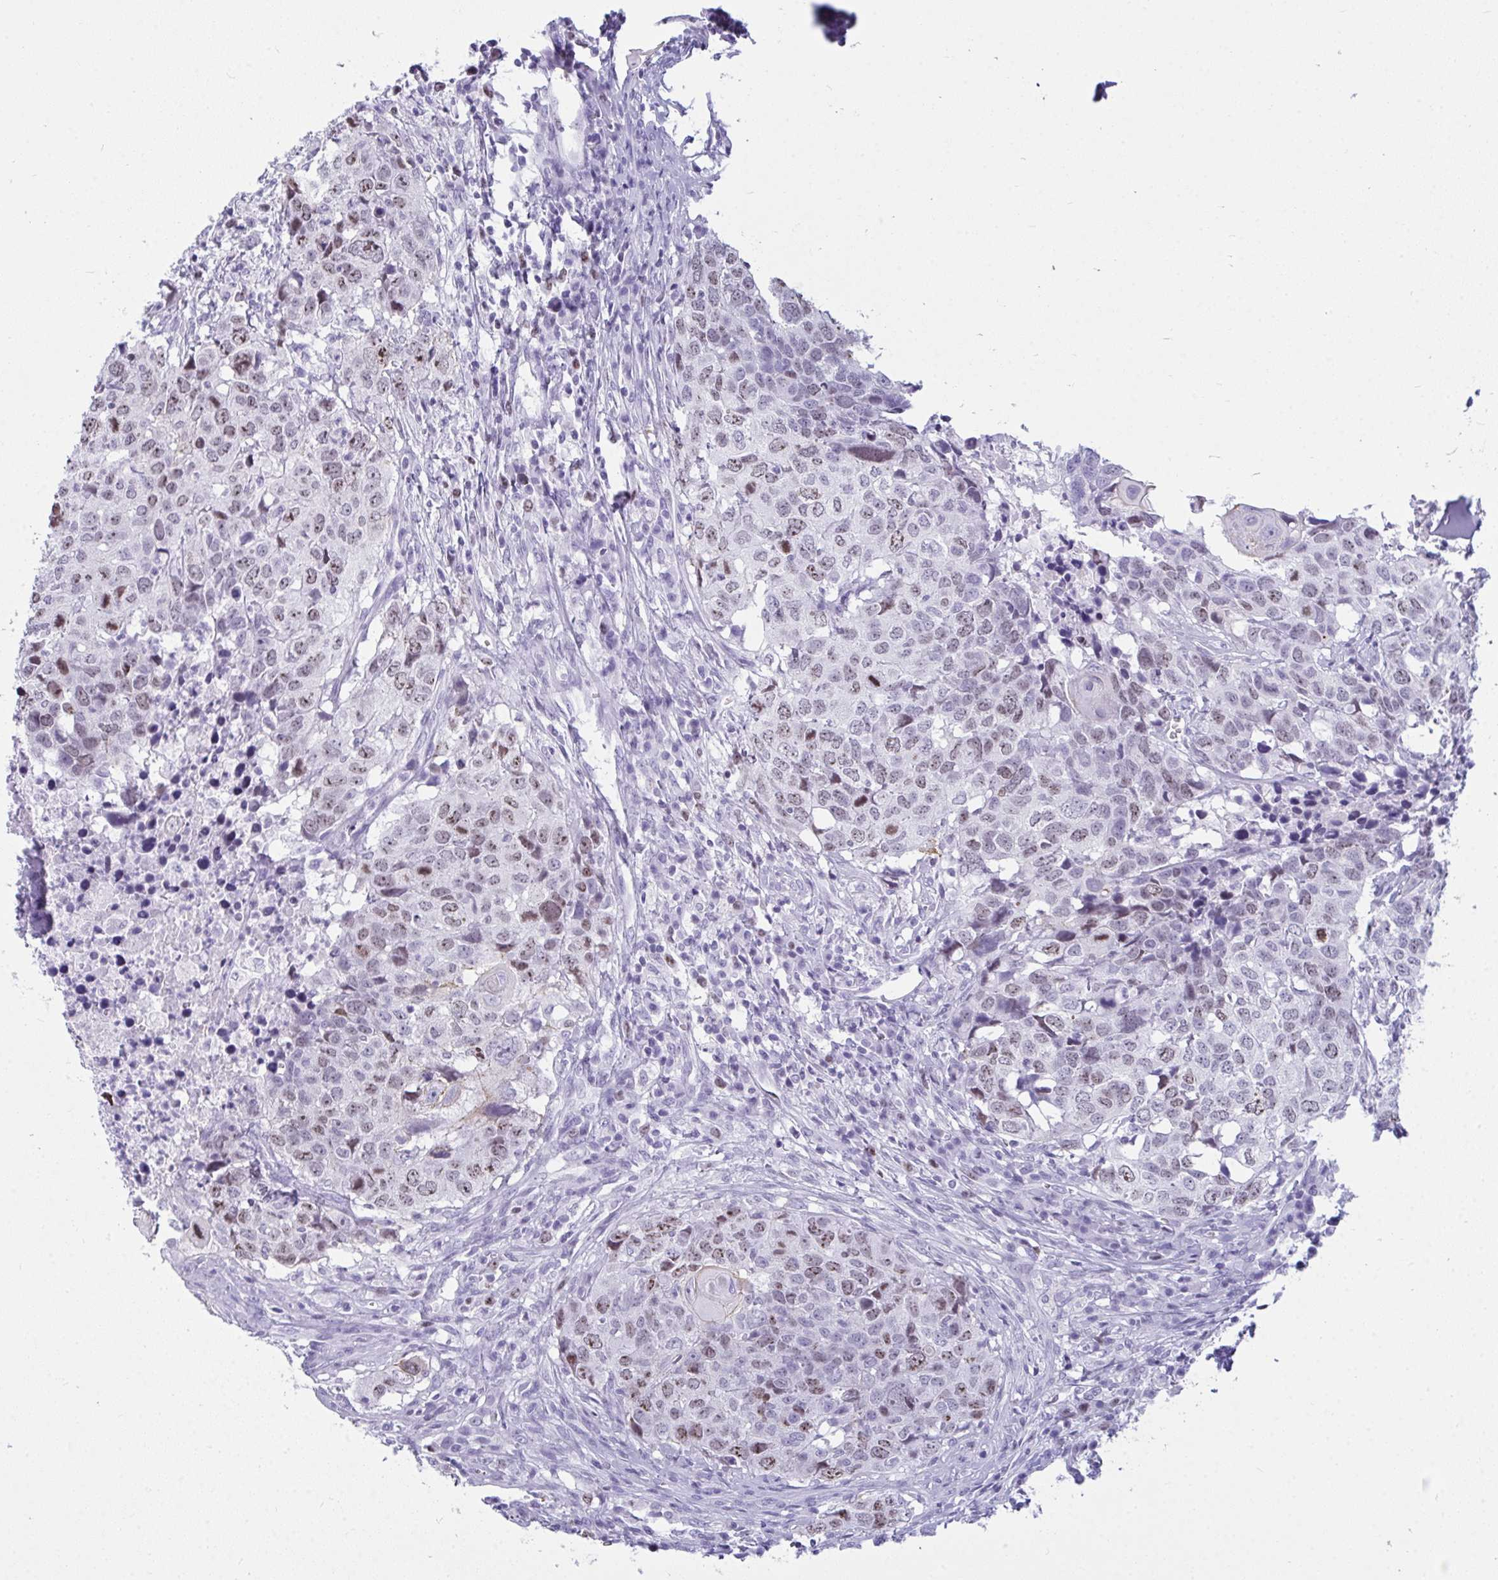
{"staining": {"intensity": "moderate", "quantity": ">75%", "location": "nuclear"}, "tissue": "head and neck cancer", "cell_type": "Tumor cells", "image_type": "cancer", "snomed": [{"axis": "morphology", "description": "Normal tissue, NOS"}, {"axis": "morphology", "description": "Squamous cell carcinoma, NOS"}, {"axis": "topography", "description": "Skeletal muscle"}, {"axis": "topography", "description": "Vascular tissue"}, {"axis": "topography", "description": "Peripheral nerve tissue"}, {"axis": "topography", "description": "Head-Neck"}], "caption": "Human head and neck squamous cell carcinoma stained with a protein marker demonstrates moderate staining in tumor cells.", "gene": "SUZ12", "patient": {"sex": "male", "age": 66}}